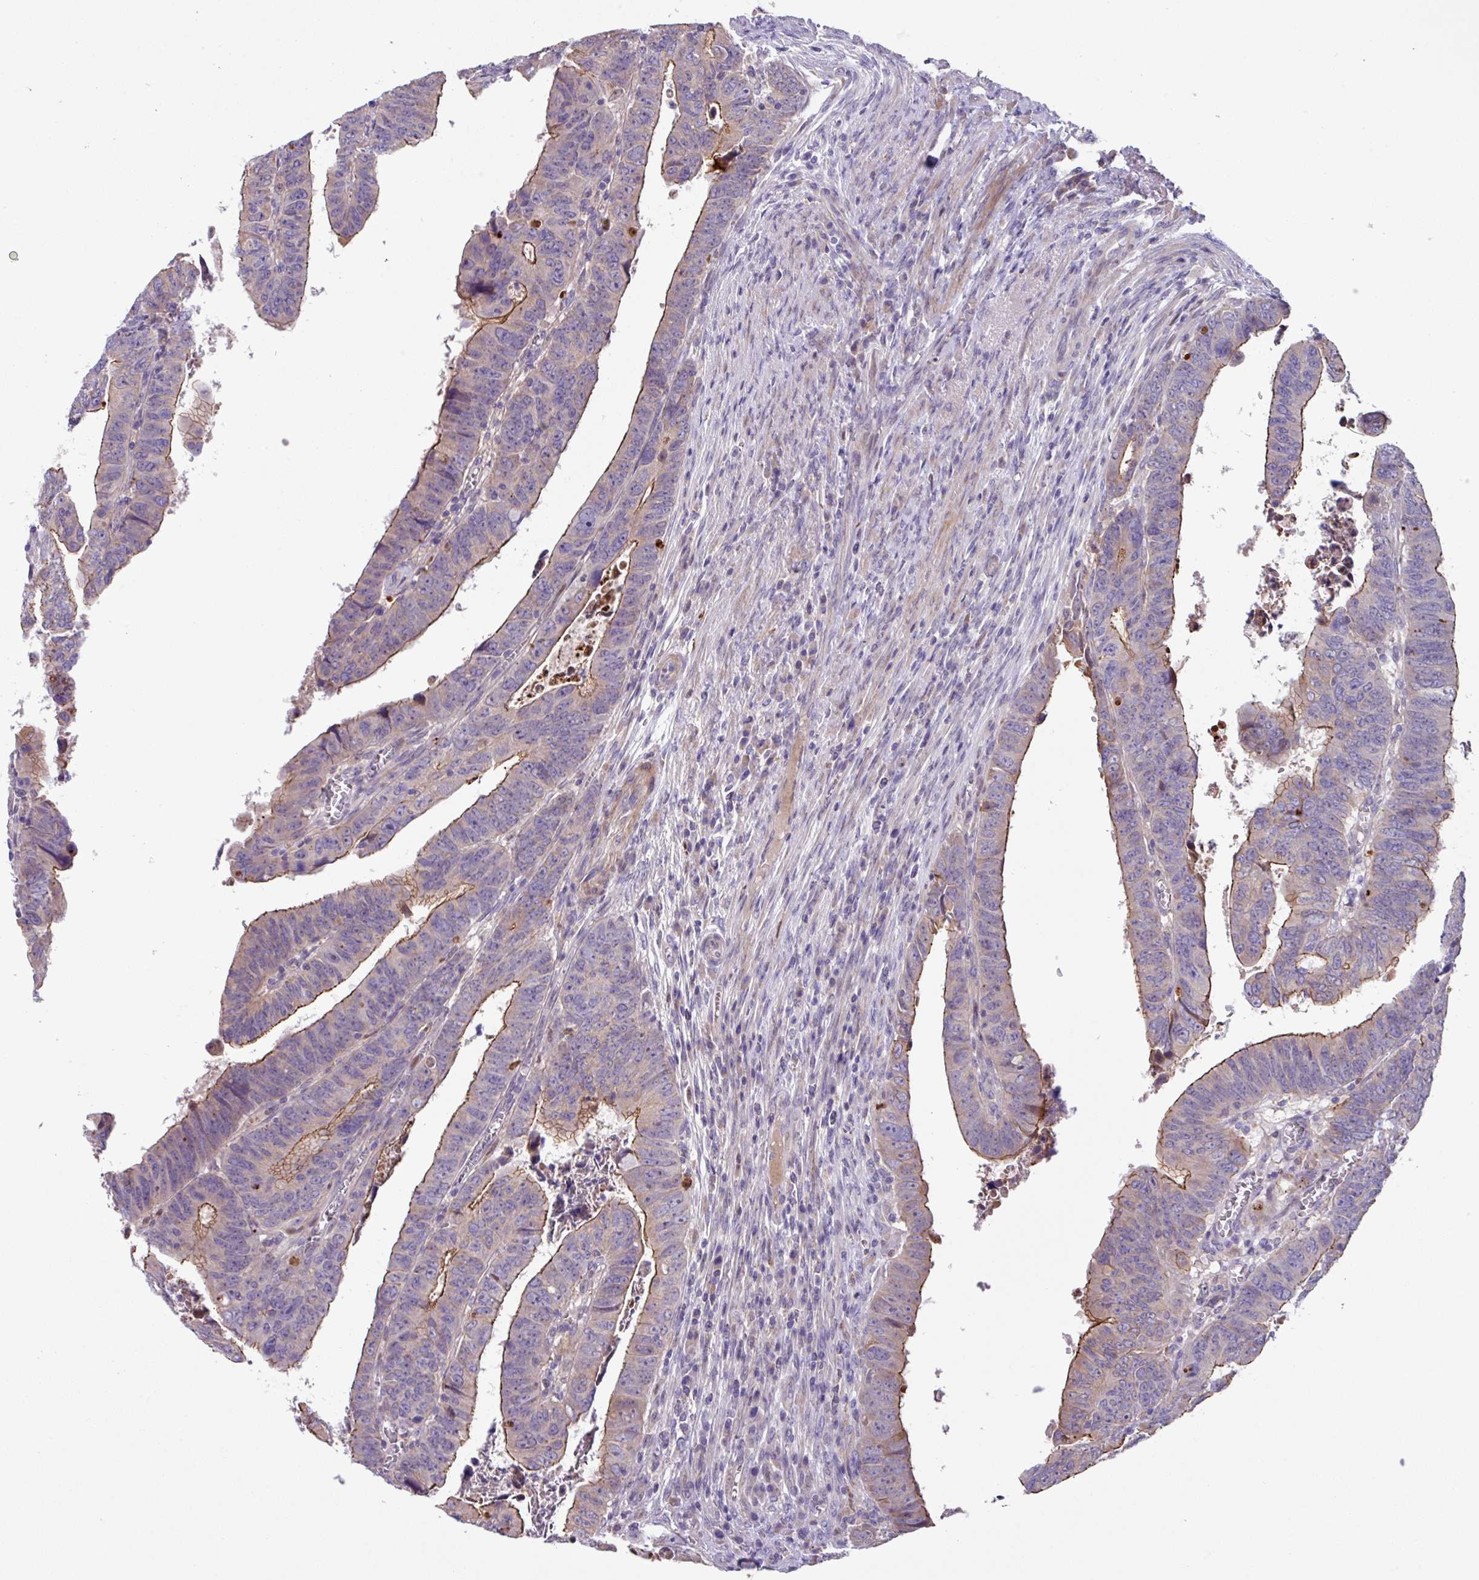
{"staining": {"intensity": "moderate", "quantity": "25%-75%", "location": "cytoplasmic/membranous"}, "tissue": "colorectal cancer", "cell_type": "Tumor cells", "image_type": "cancer", "snomed": [{"axis": "morphology", "description": "Normal tissue, NOS"}, {"axis": "morphology", "description": "Adenocarcinoma, NOS"}, {"axis": "topography", "description": "Rectum"}], "caption": "Colorectal cancer (adenocarcinoma) stained for a protein (brown) shows moderate cytoplasmic/membranous positive expression in approximately 25%-75% of tumor cells.", "gene": "IQCJ", "patient": {"sex": "female", "age": 65}}